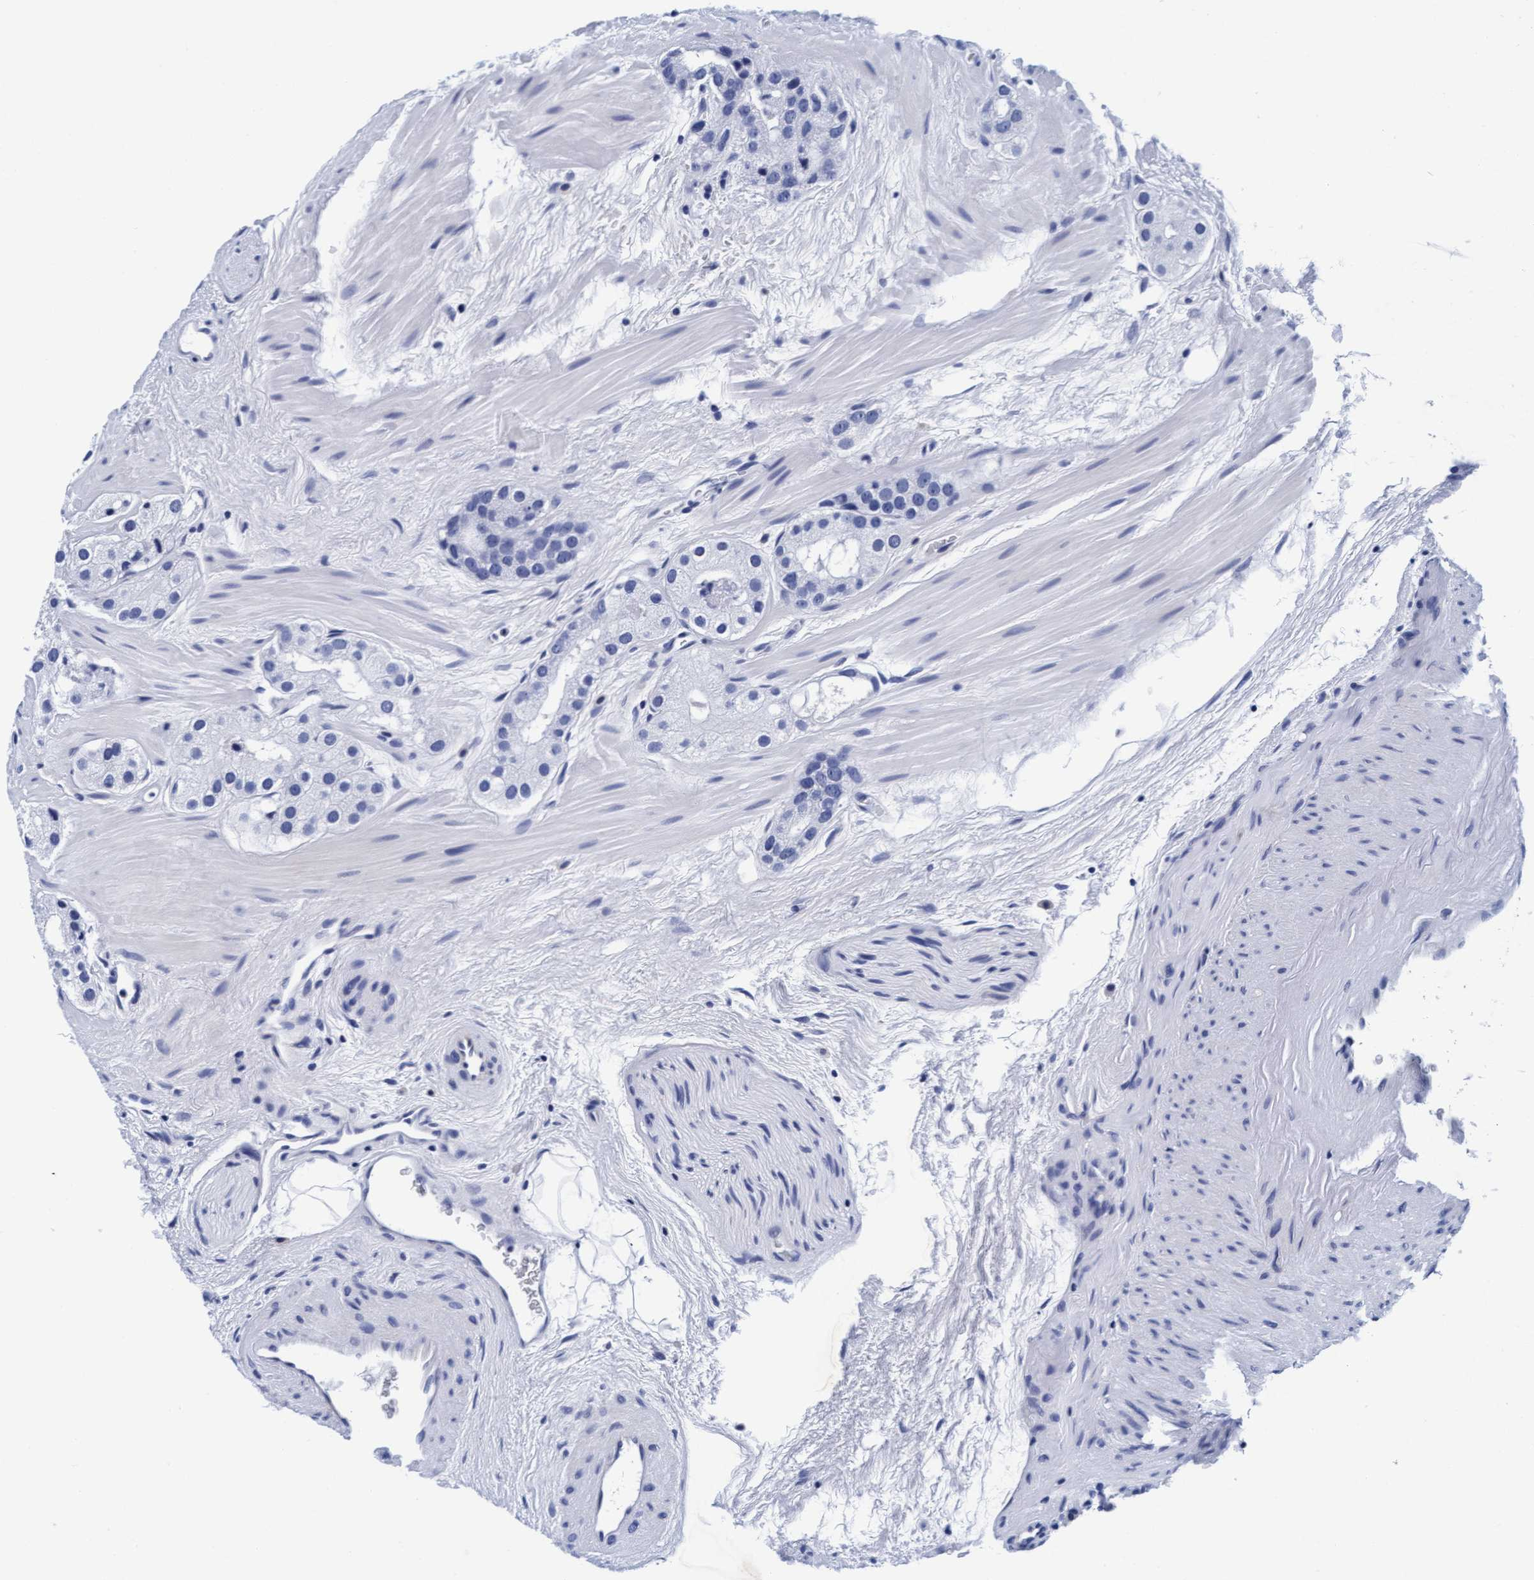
{"staining": {"intensity": "negative", "quantity": "none", "location": "none"}, "tissue": "prostate cancer", "cell_type": "Tumor cells", "image_type": "cancer", "snomed": [{"axis": "morphology", "description": "Adenocarcinoma, High grade"}, {"axis": "topography", "description": "Prostate"}], "caption": "Prostate high-grade adenocarcinoma stained for a protein using immunohistochemistry reveals no positivity tumor cells.", "gene": "ARSG", "patient": {"sex": "male", "age": 63}}